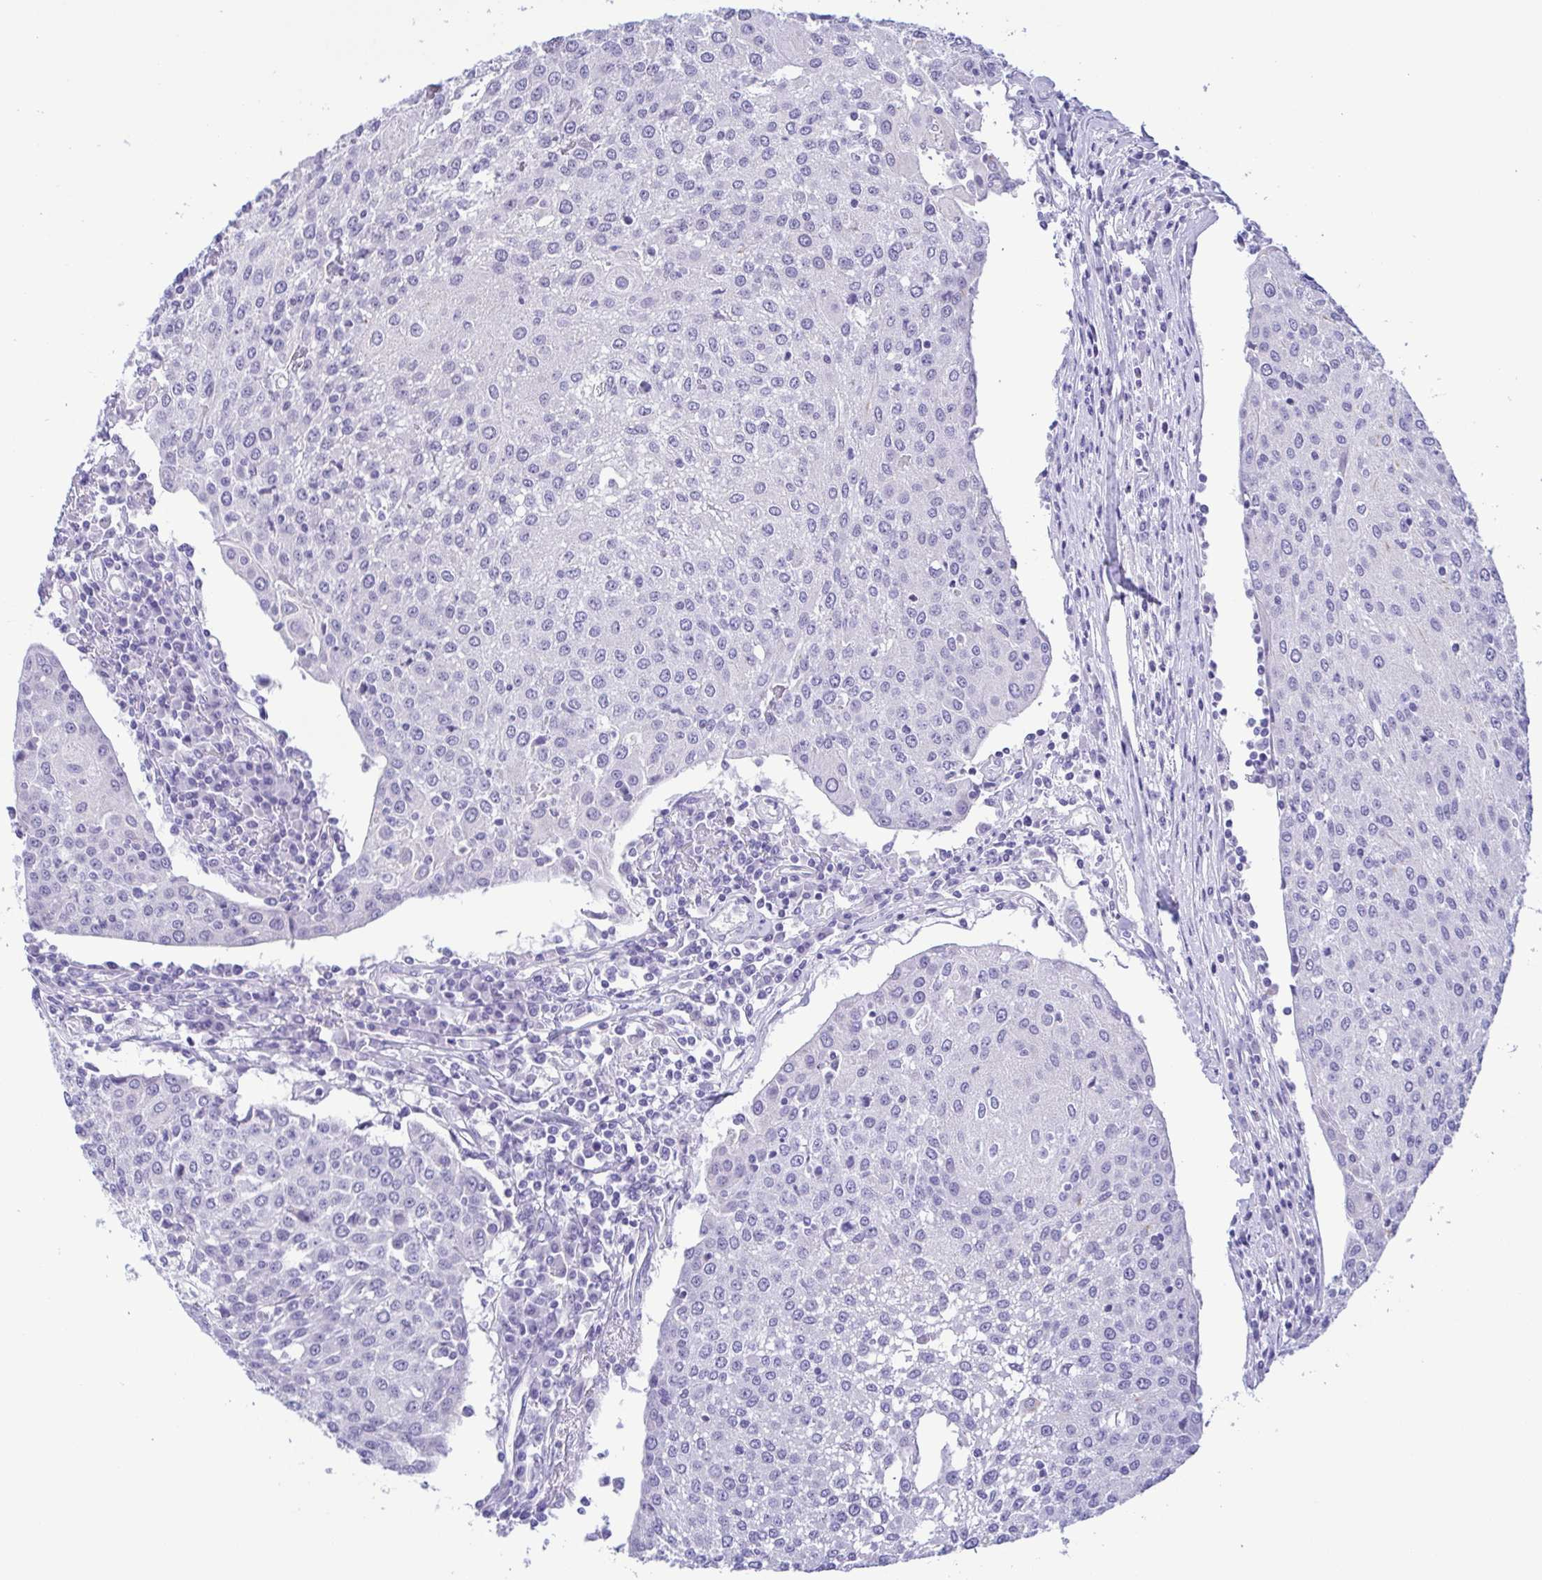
{"staining": {"intensity": "negative", "quantity": "none", "location": "none"}, "tissue": "urothelial cancer", "cell_type": "Tumor cells", "image_type": "cancer", "snomed": [{"axis": "morphology", "description": "Urothelial carcinoma, High grade"}, {"axis": "topography", "description": "Urinary bladder"}], "caption": "IHC of urothelial cancer displays no positivity in tumor cells.", "gene": "MYL7", "patient": {"sex": "female", "age": 85}}